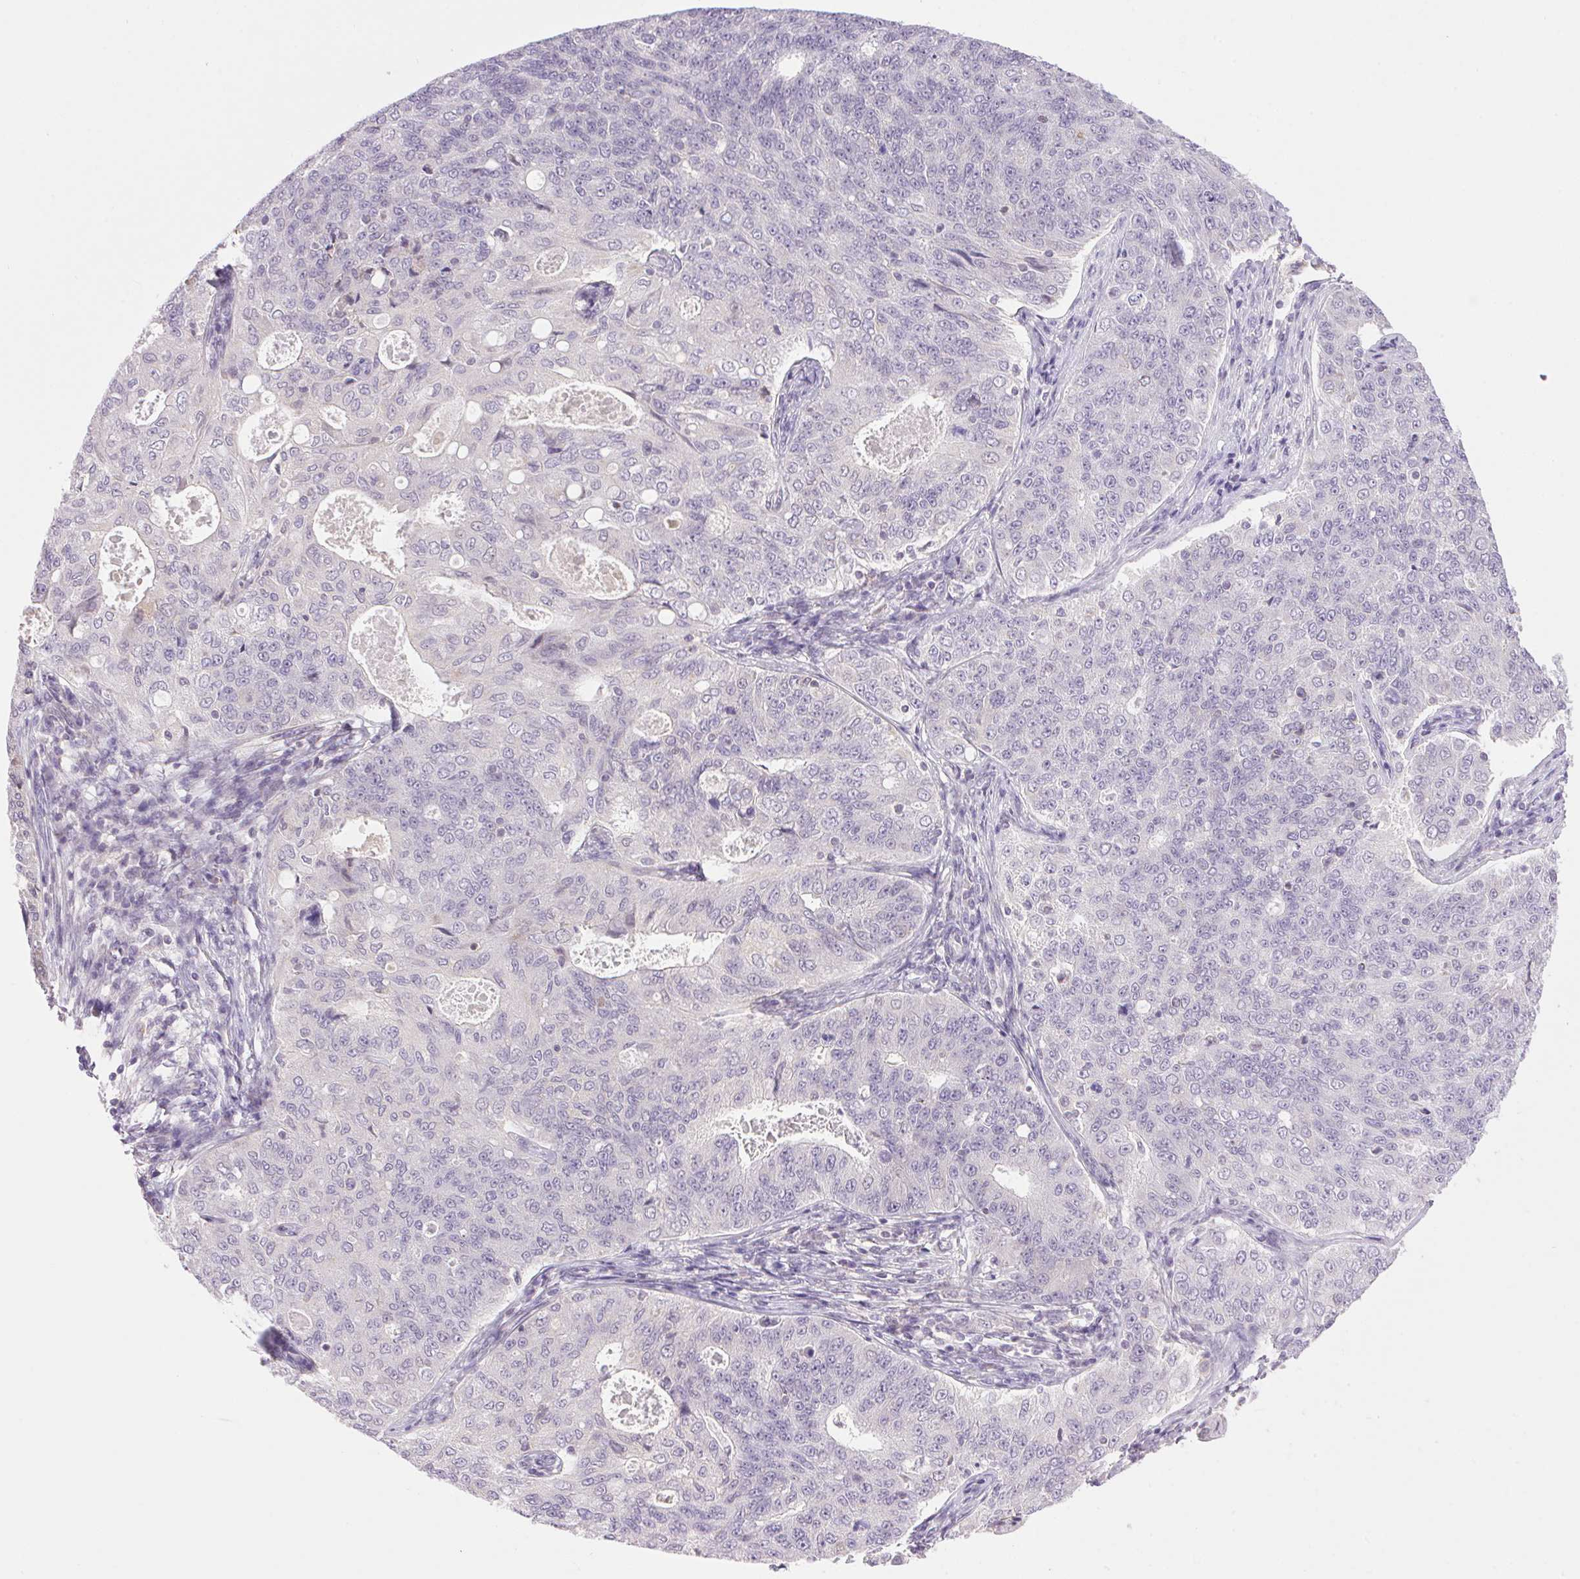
{"staining": {"intensity": "negative", "quantity": "none", "location": "none"}, "tissue": "endometrial cancer", "cell_type": "Tumor cells", "image_type": "cancer", "snomed": [{"axis": "morphology", "description": "Adenocarcinoma, NOS"}, {"axis": "topography", "description": "Endometrium"}], "caption": "An immunohistochemistry photomicrograph of endometrial cancer is shown. There is no staining in tumor cells of endometrial cancer.", "gene": "SMIM13", "patient": {"sex": "female", "age": 43}}